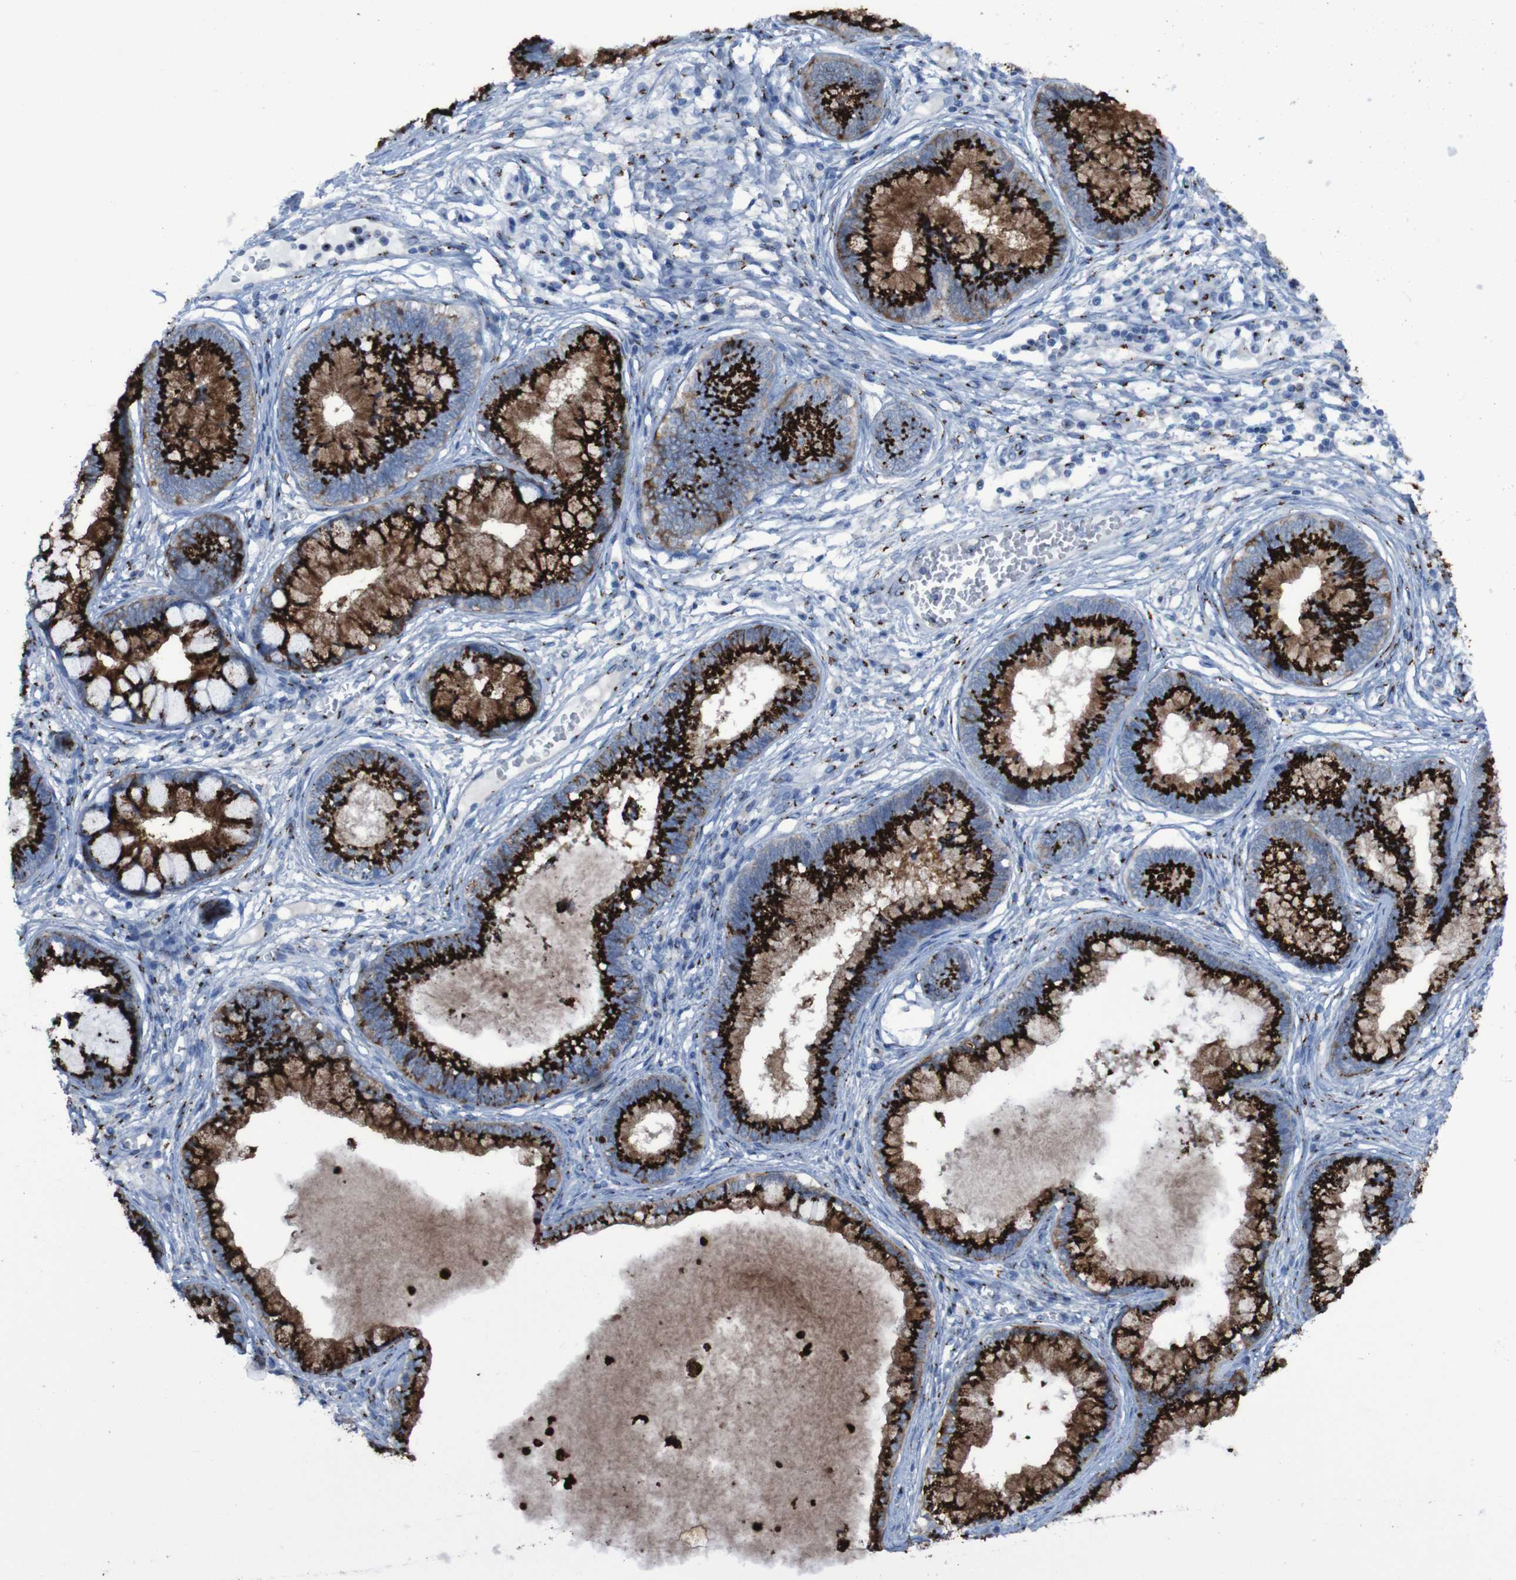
{"staining": {"intensity": "strong", "quantity": ">75%", "location": "cytoplasmic/membranous"}, "tissue": "cervical cancer", "cell_type": "Tumor cells", "image_type": "cancer", "snomed": [{"axis": "morphology", "description": "Adenocarcinoma, NOS"}, {"axis": "topography", "description": "Cervix"}], "caption": "Human cervical cancer stained for a protein (brown) displays strong cytoplasmic/membranous positive positivity in about >75% of tumor cells.", "gene": "GOLM1", "patient": {"sex": "female", "age": 44}}